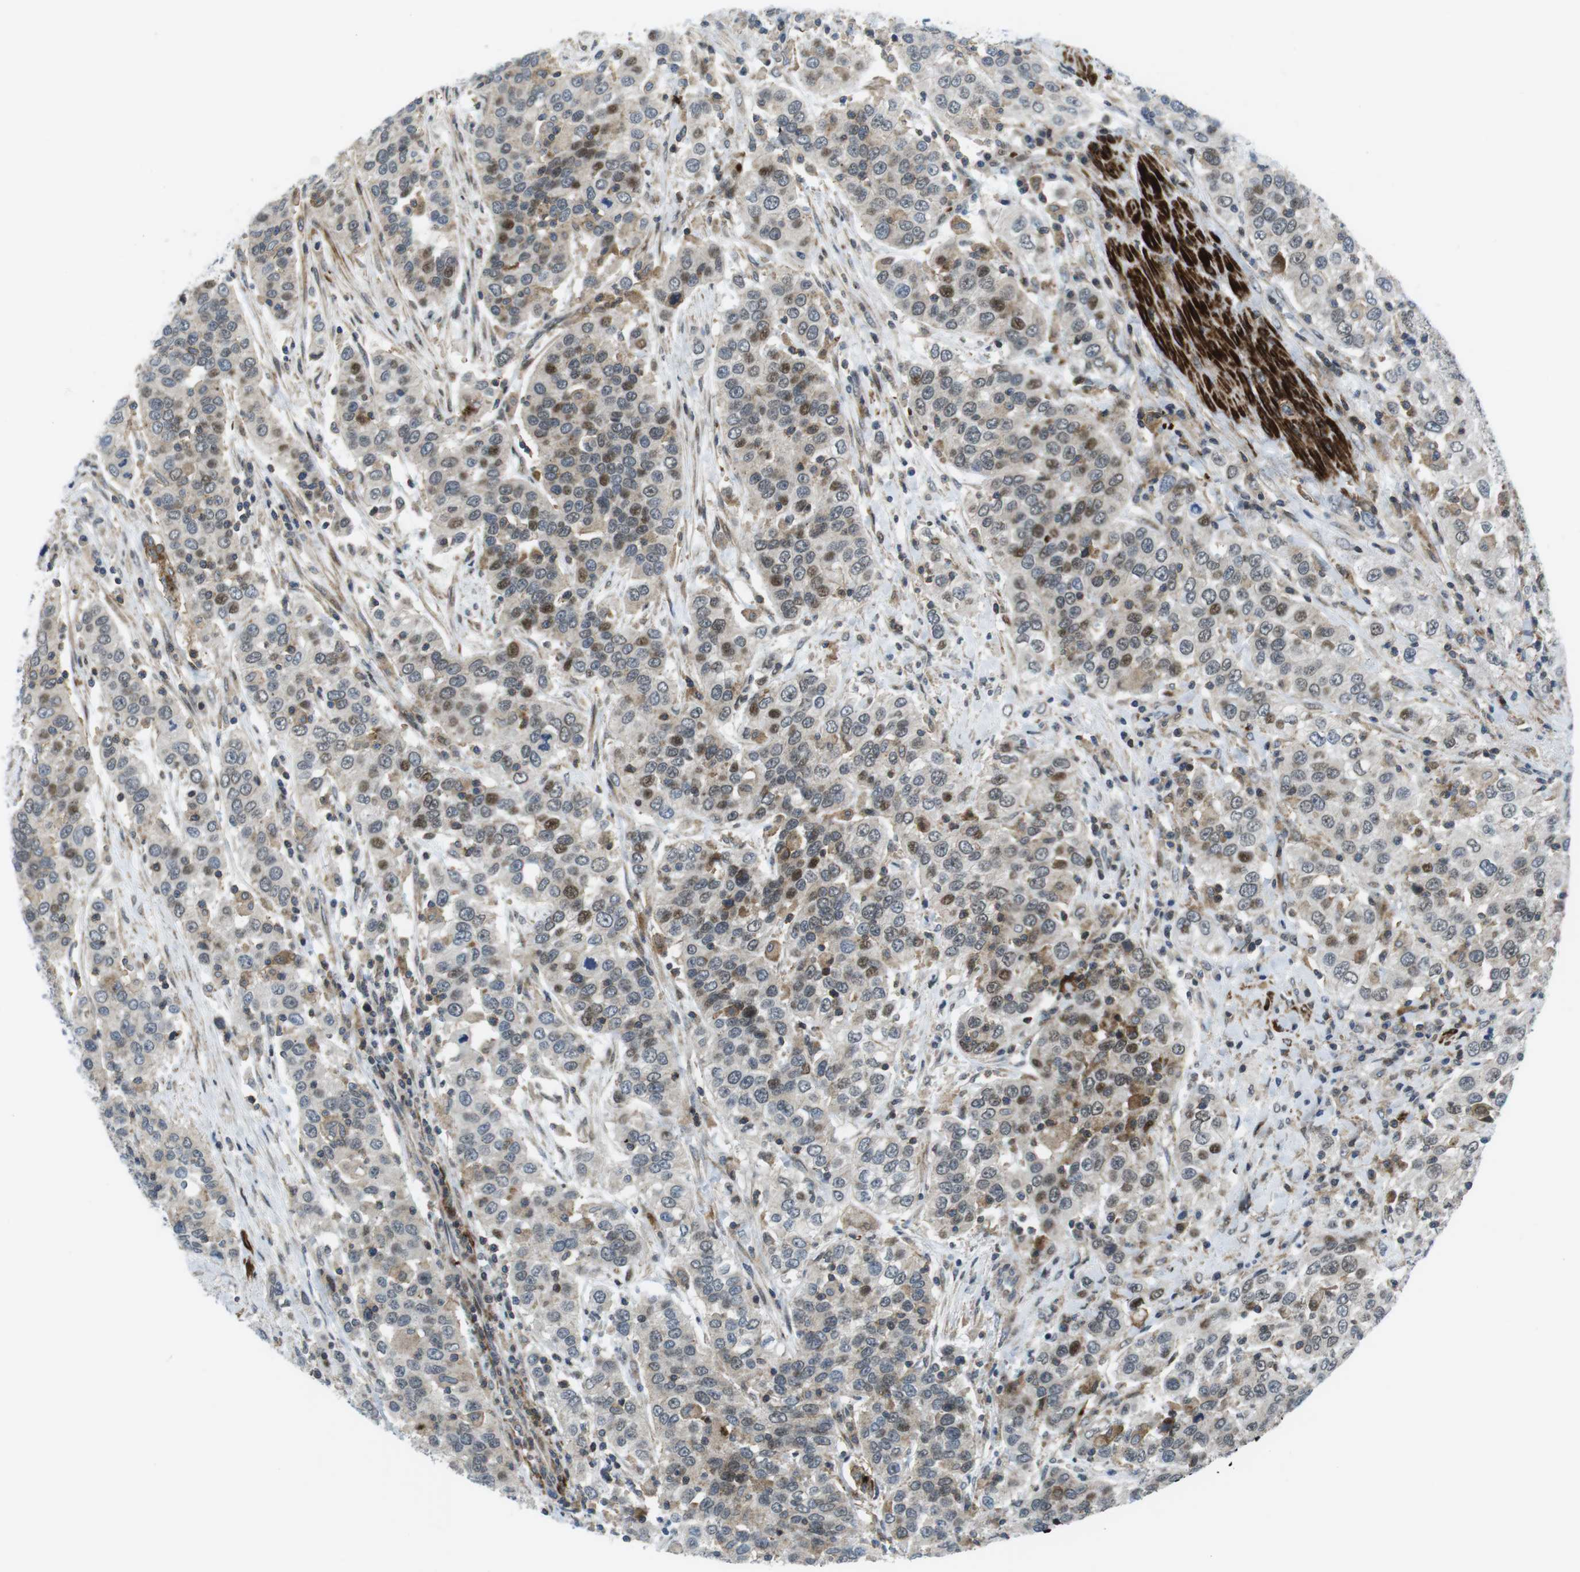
{"staining": {"intensity": "weak", "quantity": "25%-75%", "location": "cytoplasmic/membranous"}, "tissue": "urothelial cancer", "cell_type": "Tumor cells", "image_type": "cancer", "snomed": [{"axis": "morphology", "description": "Urothelial carcinoma, High grade"}, {"axis": "topography", "description": "Urinary bladder"}], "caption": "Urothelial carcinoma (high-grade) was stained to show a protein in brown. There is low levels of weak cytoplasmic/membranous expression in about 25%-75% of tumor cells.", "gene": "CUL7", "patient": {"sex": "female", "age": 80}}